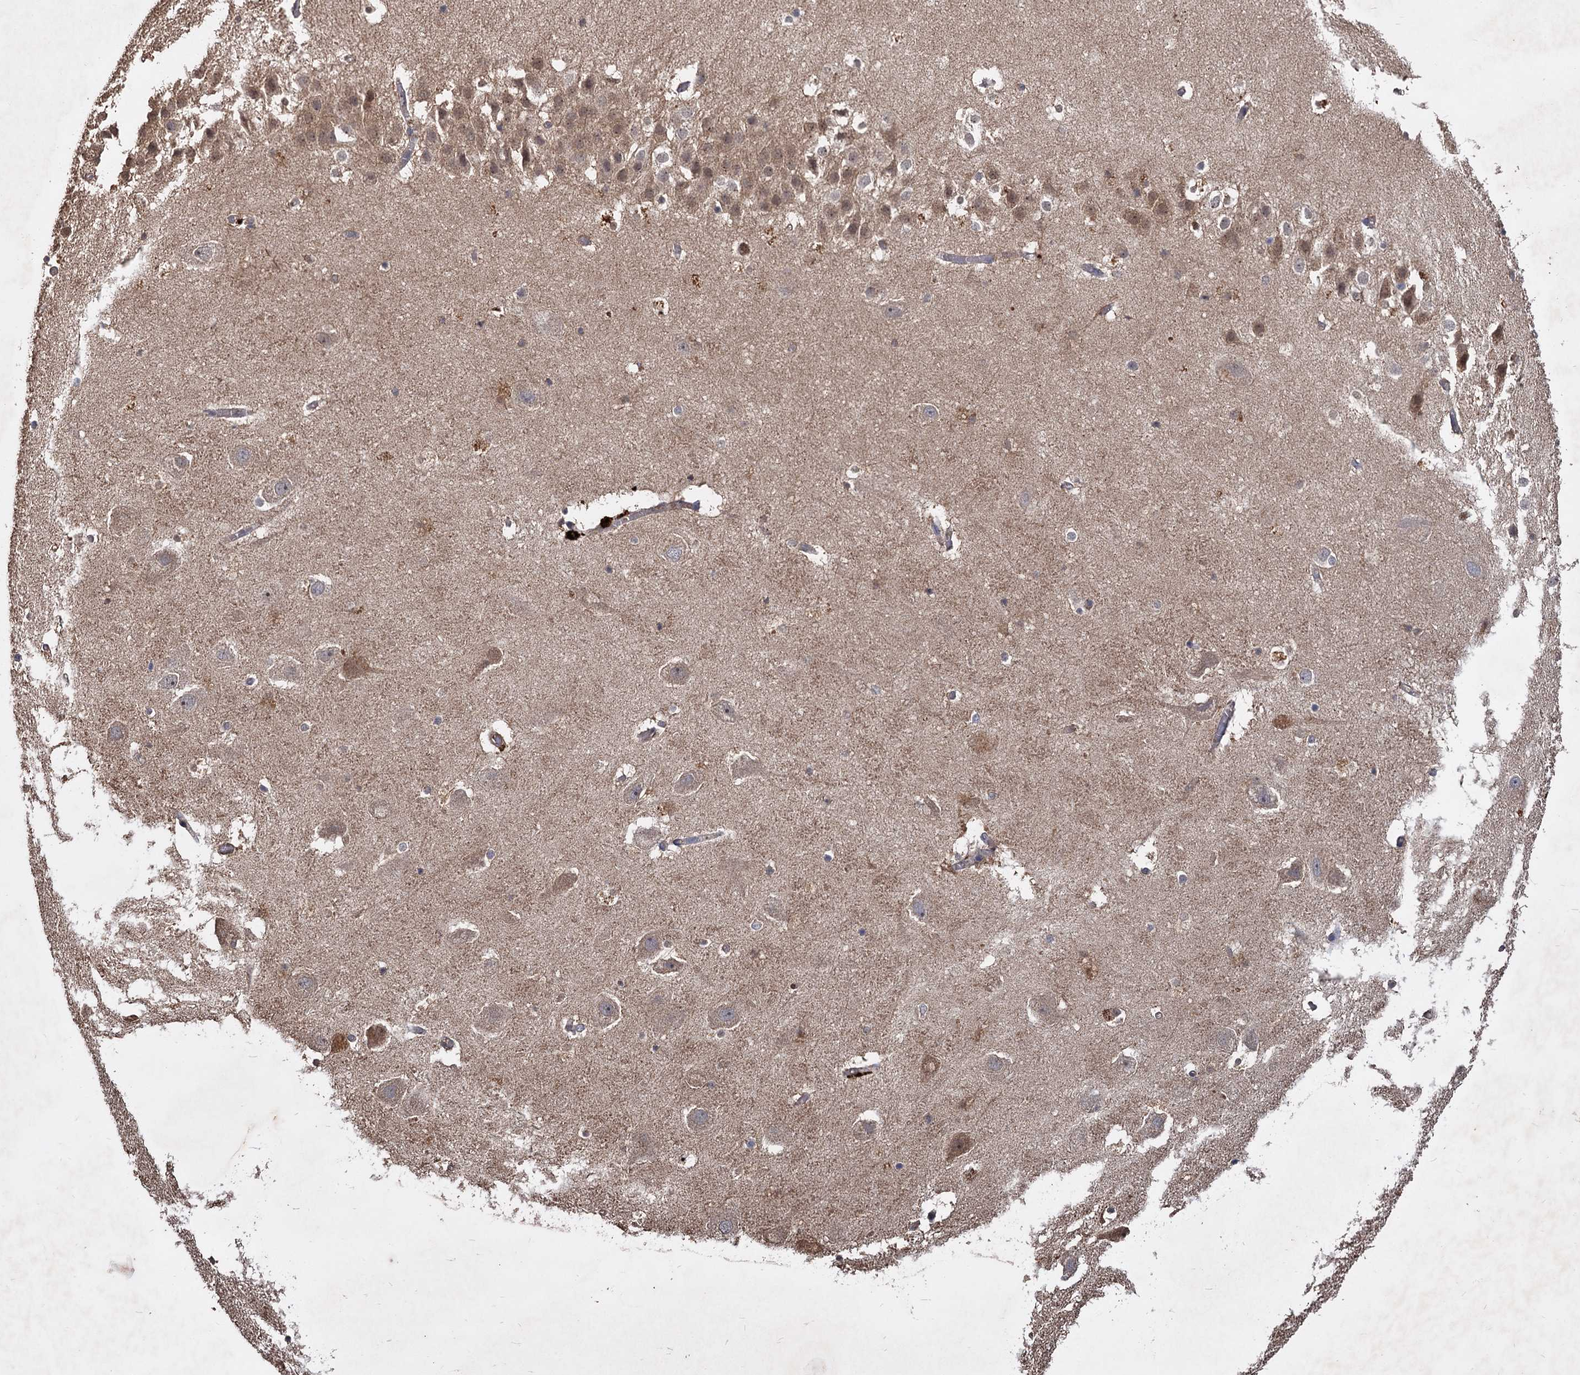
{"staining": {"intensity": "weak", "quantity": "<25%", "location": "cytoplasmic/membranous"}, "tissue": "hippocampus", "cell_type": "Glial cells", "image_type": "normal", "snomed": [{"axis": "morphology", "description": "Normal tissue, NOS"}, {"axis": "topography", "description": "Hippocampus"}], "caption": "Immunohistochemistry (IHC) of normal hippocampus exhibits no positivity in glial cells. (DAB (3,3'-diaminobenzidine) immunohistochemistry (IHC), high magnification).", "gene": "GCLC", "patient": {"sex": "female", "age": 52}}